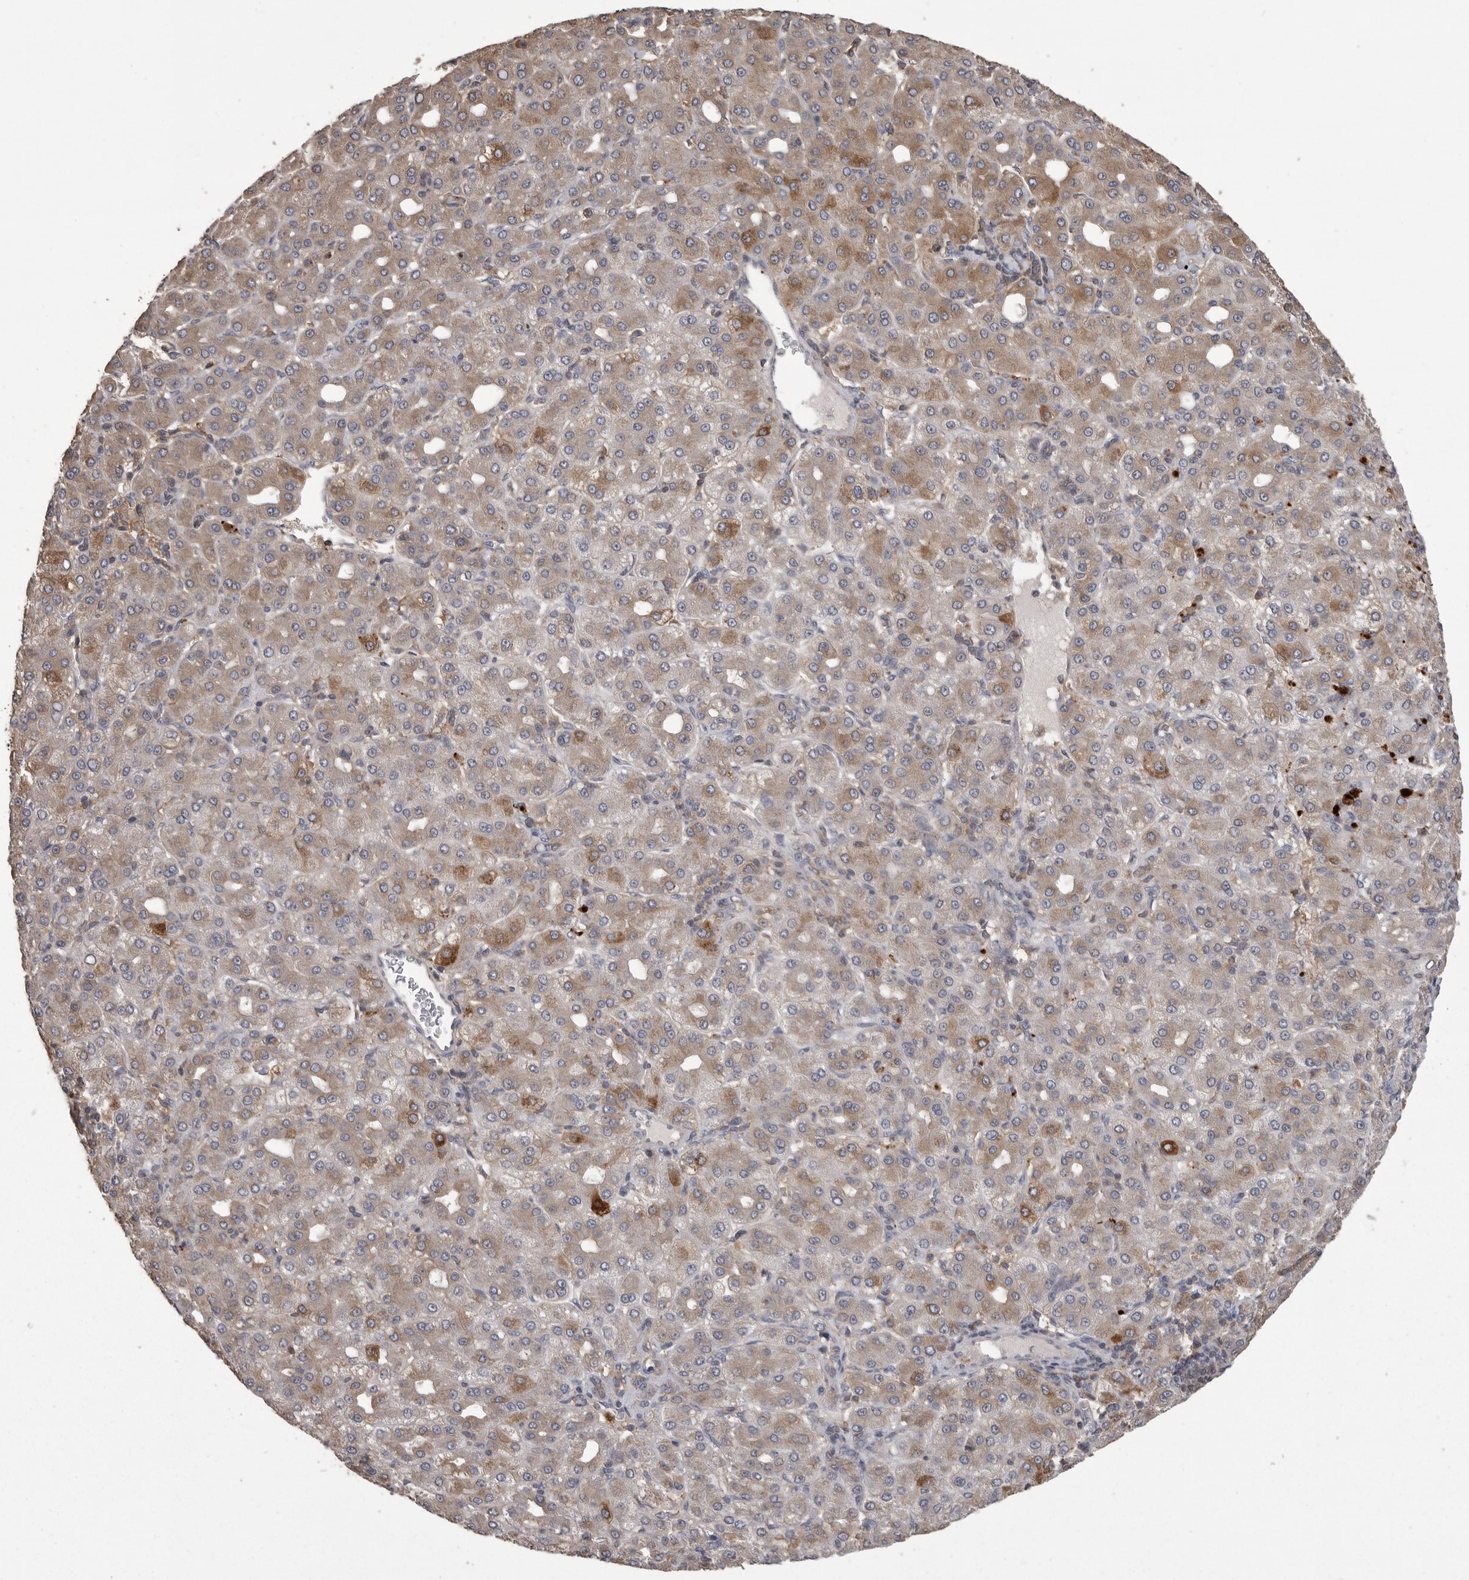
{"staining": {"intensity": "moderate", "quantity": "<25%", "location": "cytoplasmic/membranous"}, "tissue": "liver cancer", "cell_type": "Tumor cells", "image_type": "cancer", "snomed": [{"axis": "morphology", "description": "Carcinoma, Hepatocellular, NOS"}, {"axis": "topography", "description": "Liver"}], "caption": "Immunohistochemistry micrograph of neoplastic tissue: human liver cancer (hepatocellular carcinoma) stained using immunohistochemistry (IHC) displays low levels of moderate protein expression localized specifically in the cytoplasmic/membranous of tumor cells, appearing as a cytoplasmic/membranous brown color.", "gene": "CMTM6", "patient": {"sex": "male", "age": 65}}